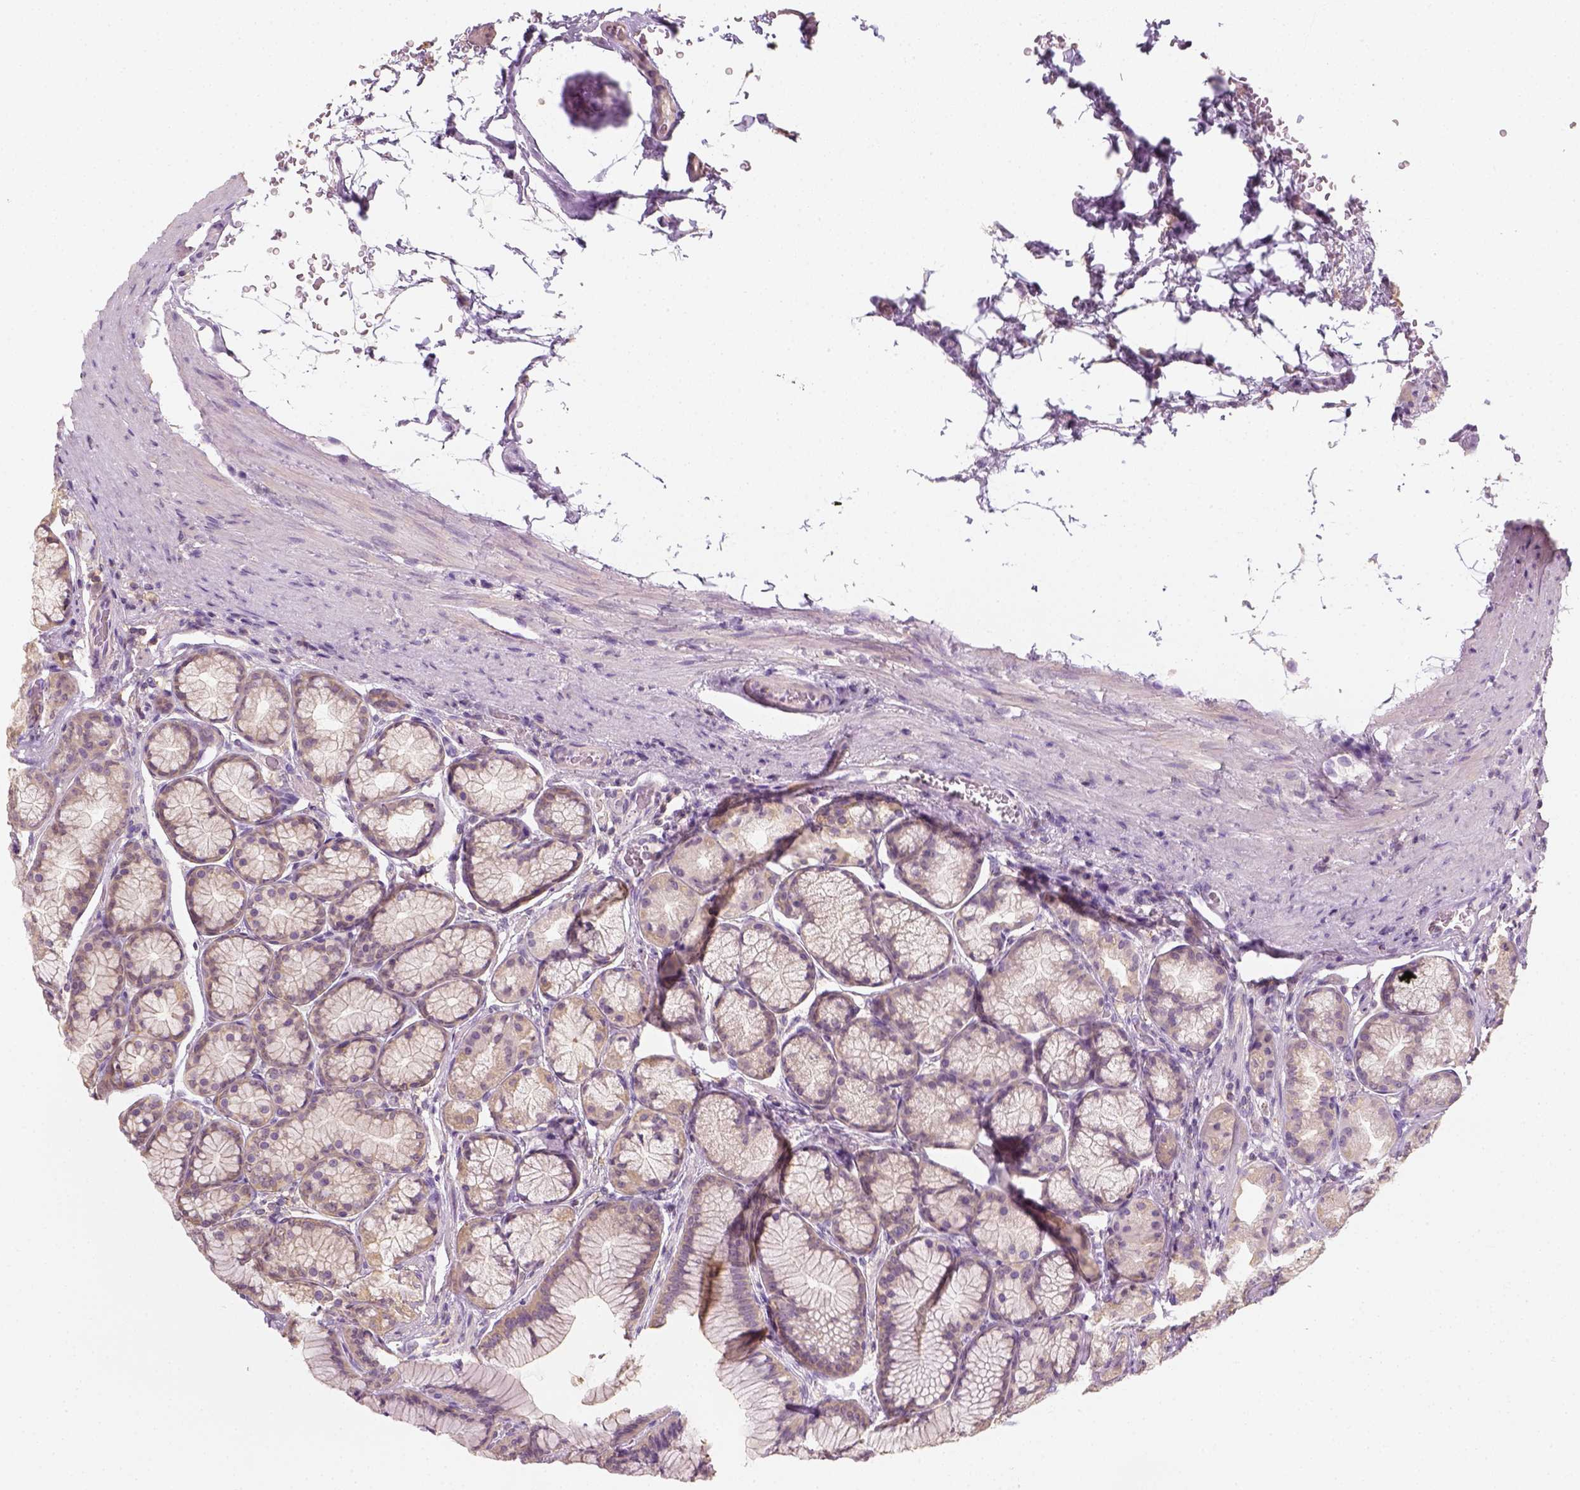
{"staining": {"intensity": "weak", "quantity": "25%-75%", "location": "cytoplasmic/membranous"}, "tissue": "stomach", "cell_type": "Glandular cells", "image_type": "normal", "snomed": [{"axis": "morphology", "description": "Normal tissue, NOS"}, {"axis": "morphology", "description": "Adenocarcinoma, NOS"}, {"axis": "morphology", "description": "Adenocarcinoma, High grade"}, {"axis": "topography", "description": "Stomach, upper"}, {"axis": "topography", "description": "Stomach"}], "caption": "DAB (3,3'-diaminobenzidine) immunohistochemical staining of unremarkable stomach reveals weak cytoplasmic/membranous protein expression in approximately 25%-75% of glandular cells.", "gene": "EPHB1", "patient": {"sex": "female", "age": 65}}